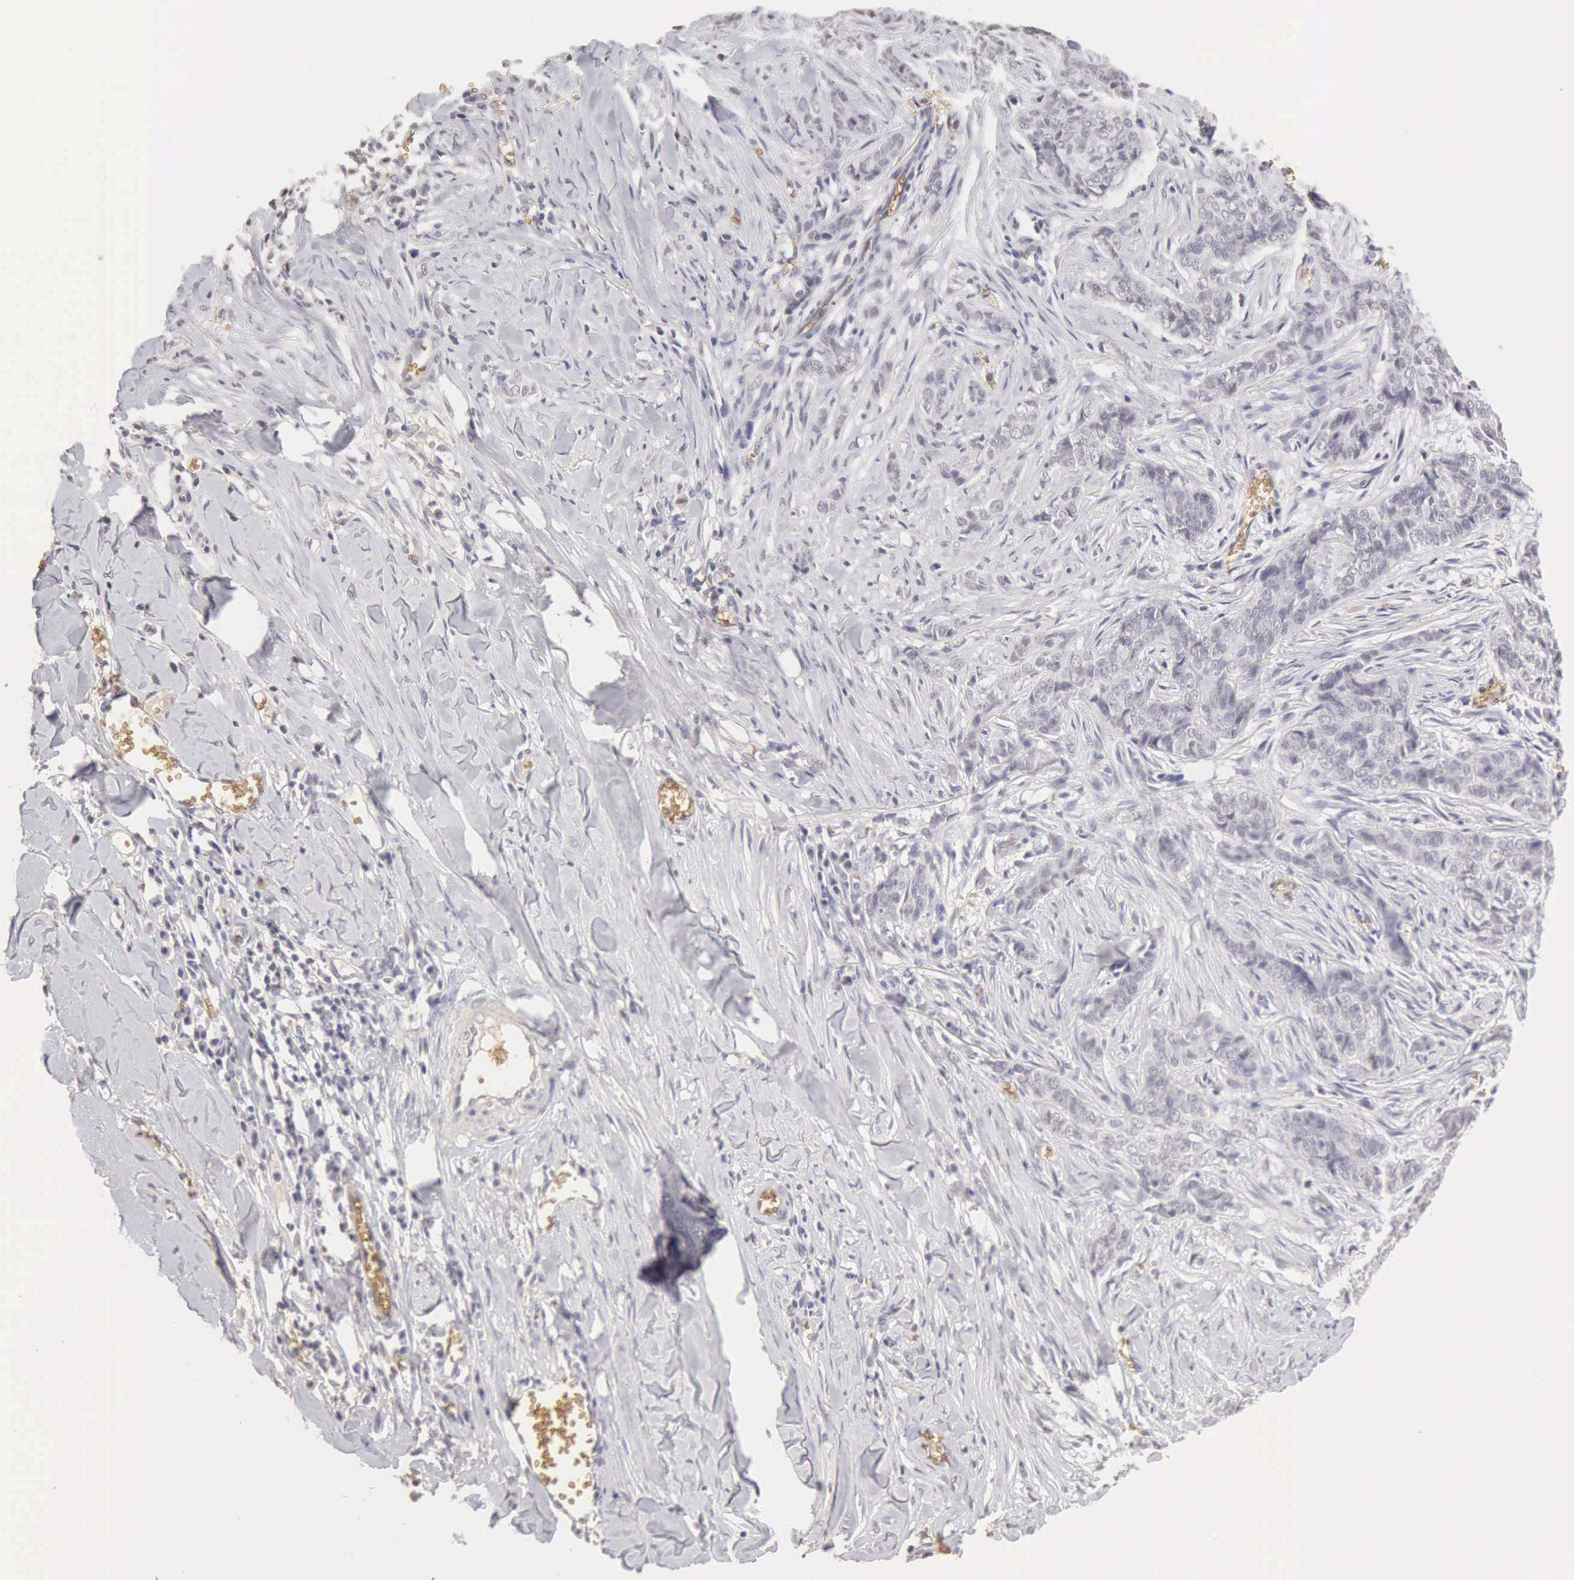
{"staining": {"intensity": "negative", "quantity": "none", "location": "none"}, "tissue": "skin cancer", "cell_type": "Tumor cells", "image_type": "cancer", "snomed": [{"axis": "morphology", "description": "Normal tissue, NOS"}, {"axis": "morphology", "description": "Basal cell carcinoma"}, {"axis": "topography", "description": "Skin"}], "caption": "Tumor cells show no significant staining in skin cancer (basal cell carcinoma).", "gene": "CFI", "patient": {"sex": "female", "age": 65}}